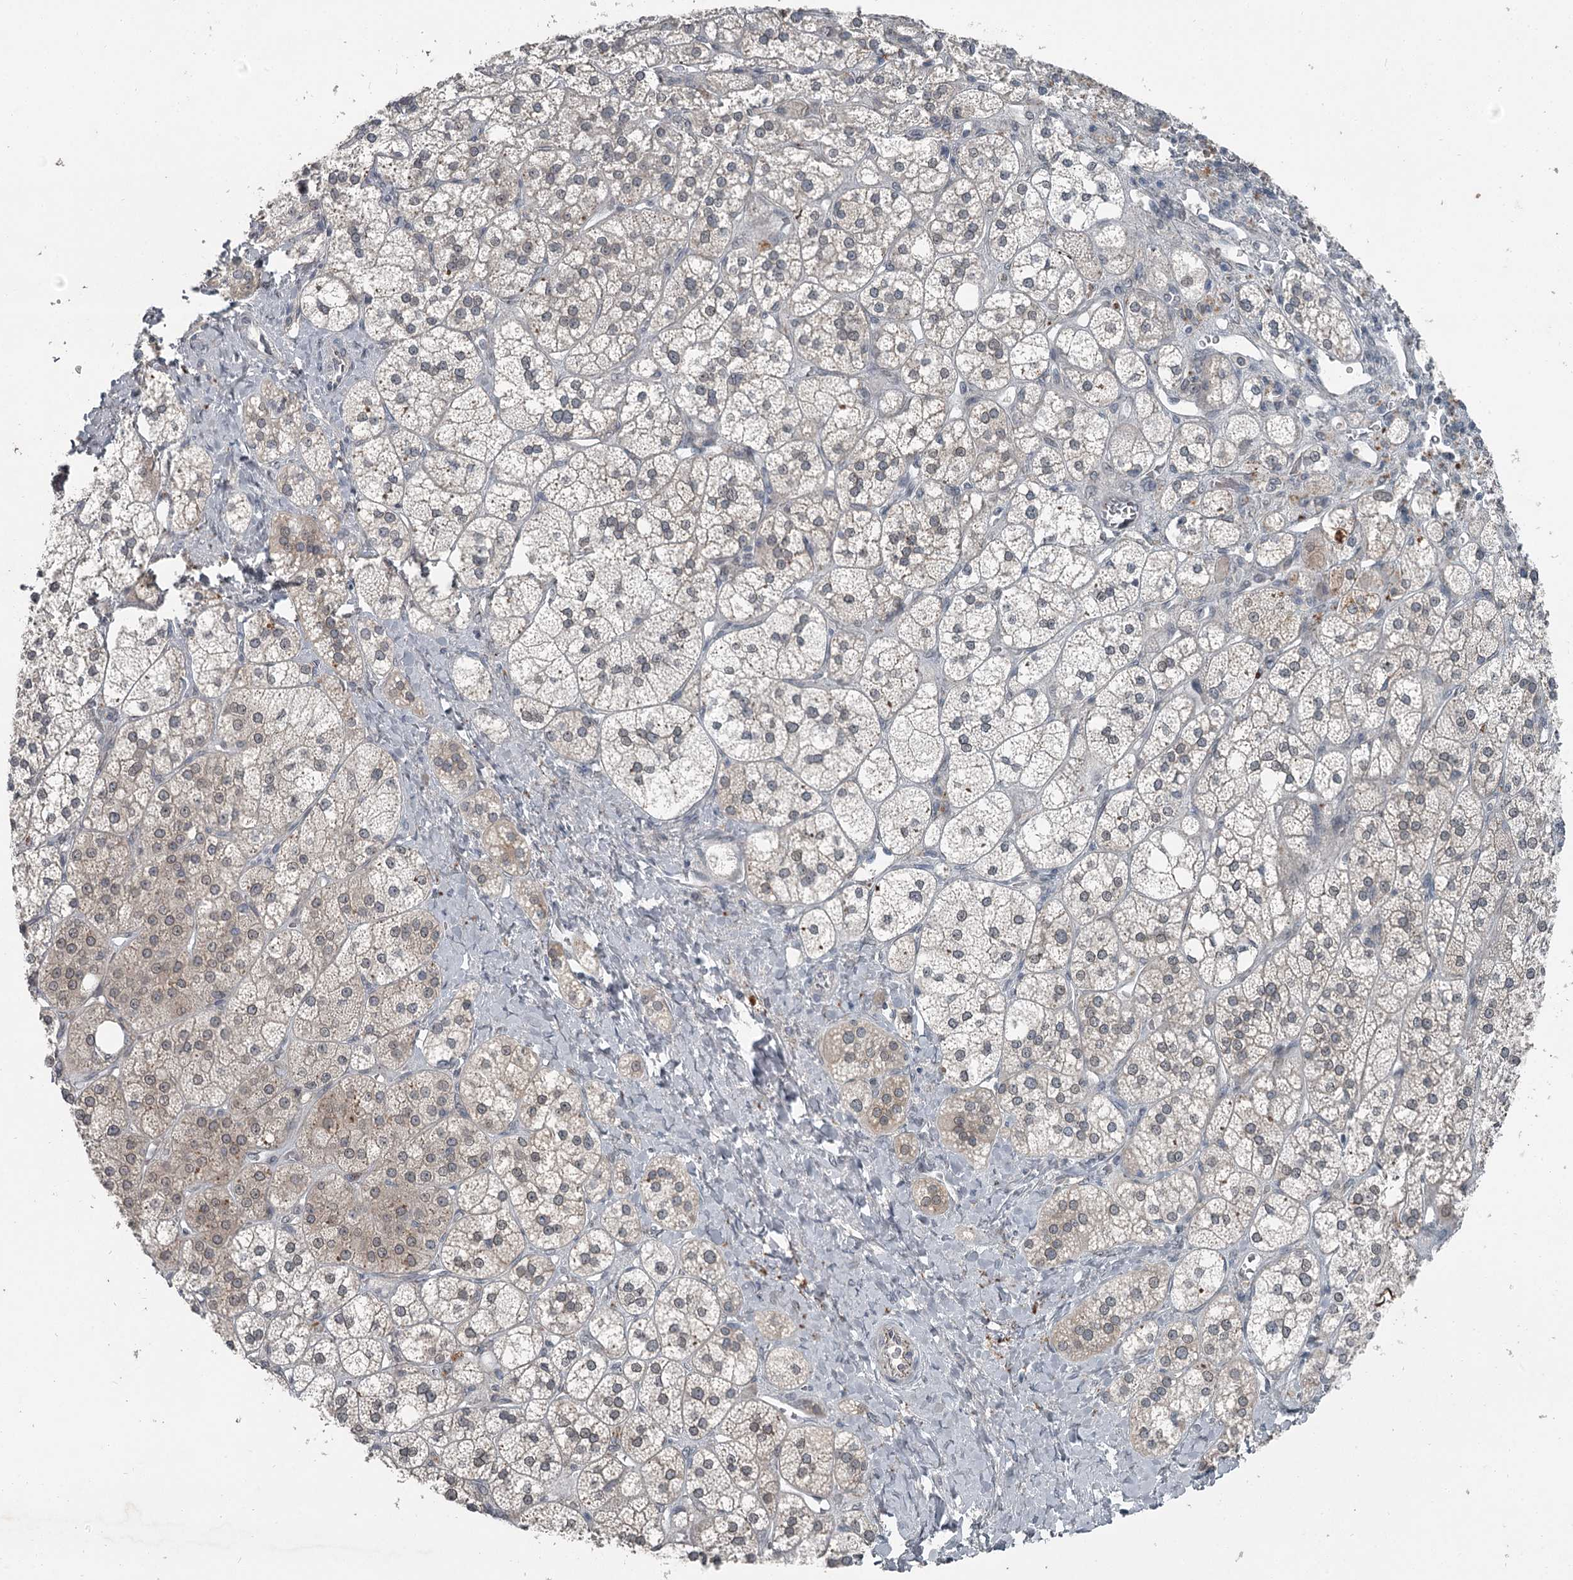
{"staining": {"intensity": "moderate", "quantity": "<25%", "location": "cytoplasmic/membranous"}, "tissue": "adrenal gland", "cell_type": "Glandular cells", "image_type": "normal", "snomed": [{"axis": "morphology", "description": "Normal tissue, NOS"}, {"axis": "topography", "description": "Adrenal gland"}], "caption": "IHC photomicrograph of normal adrenal gland: human adrenal gland stained using immunohistochemistry demonstrates low levels of moderate protein expression localized specifically in the cytoplasmic/membranous of glandular cells, appearing as a cytoplasmic/membranous brown color.", "gene": "SLC39A8", "patient": {"sex": "male", "age": 61}}